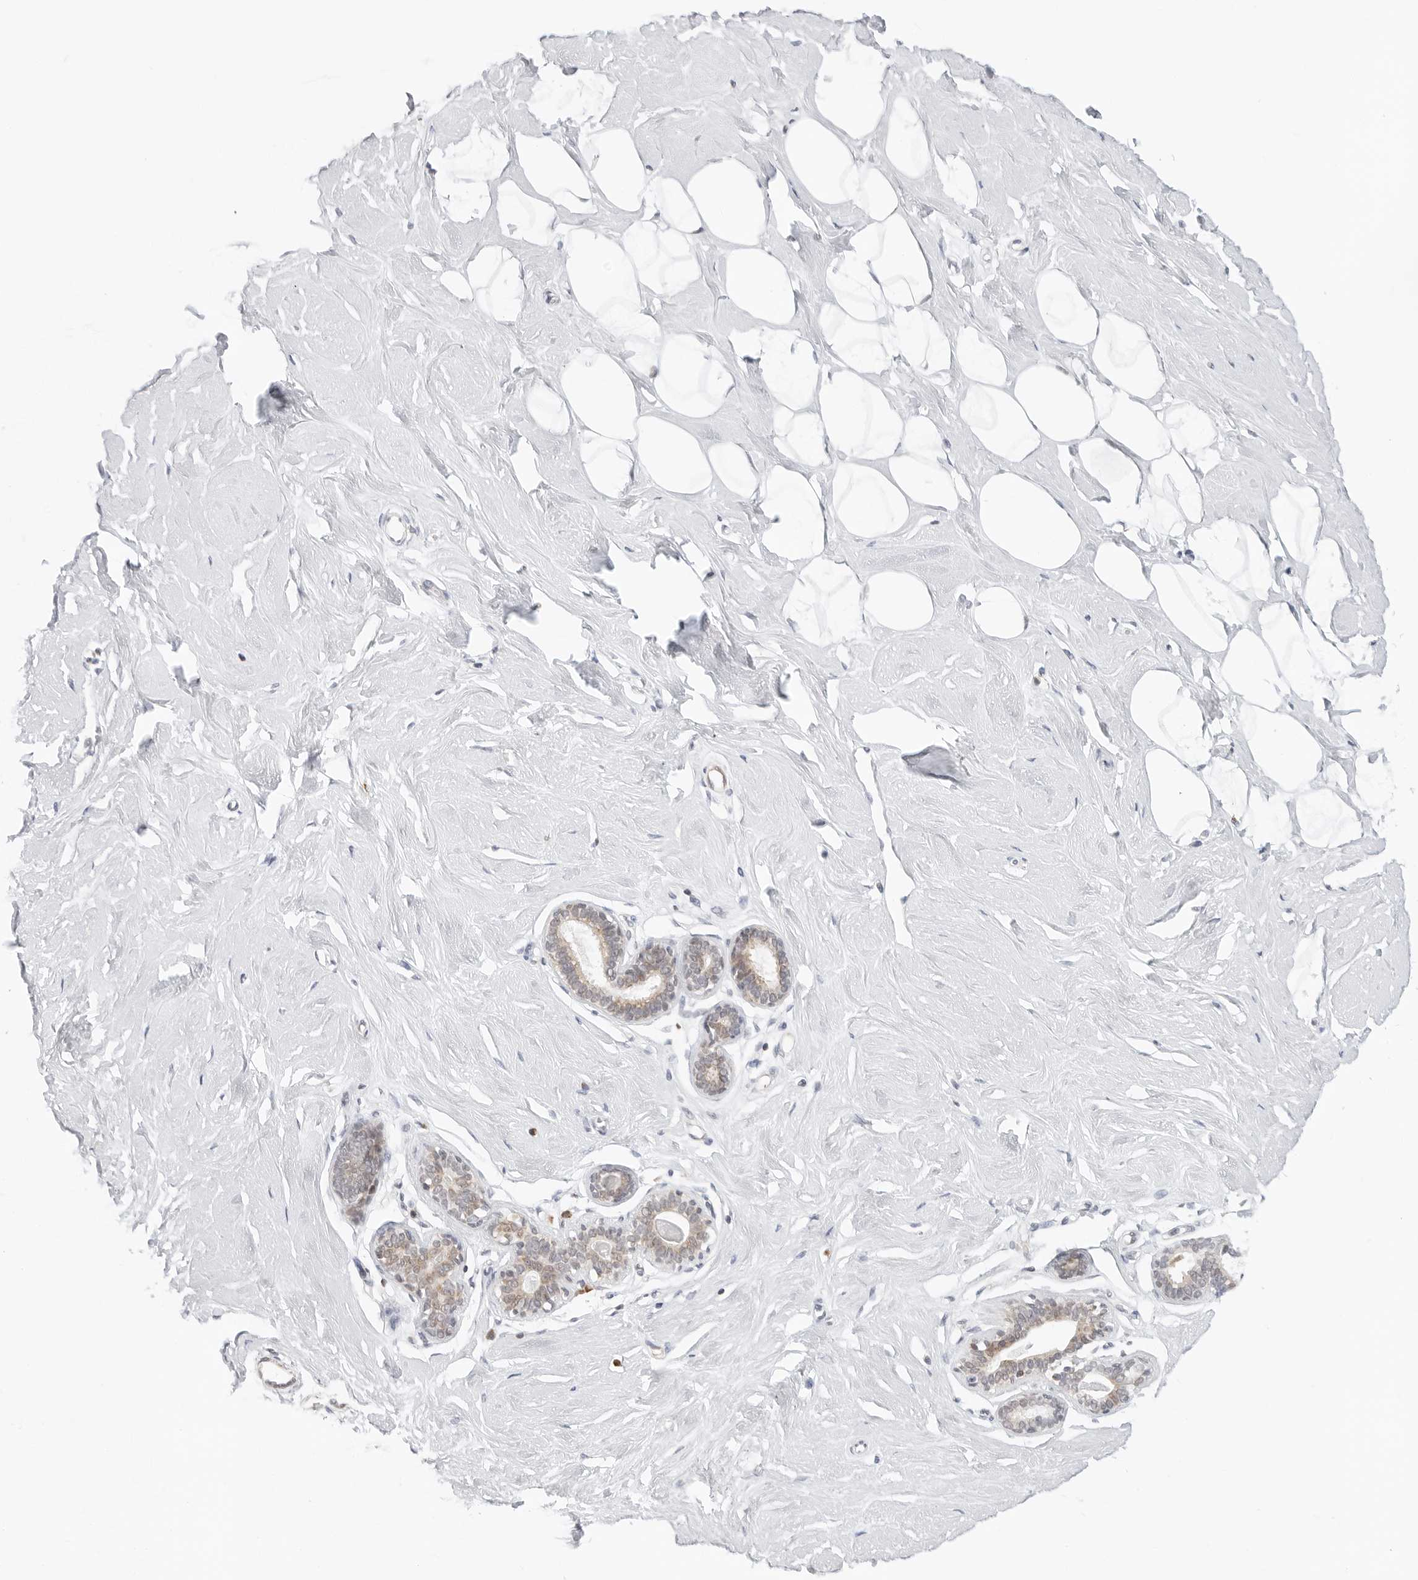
{"staining": {"intensity": "negative", "quantity": "none", "location": "none"}, "tissue": "breast", "cell_type": "Adipocytes", "image_type": "normal", "snomed": [{"axis": "morphology", "description": "Normal tissue, NOS"}, {"axis": "topography", "description": "Breast"}], "caption": "A histopathology image of breast stained for a protein displays no brown staining in adipocytes.", "gene": "POLR3GL", "patient": {"sex": "female", "age": 23}}